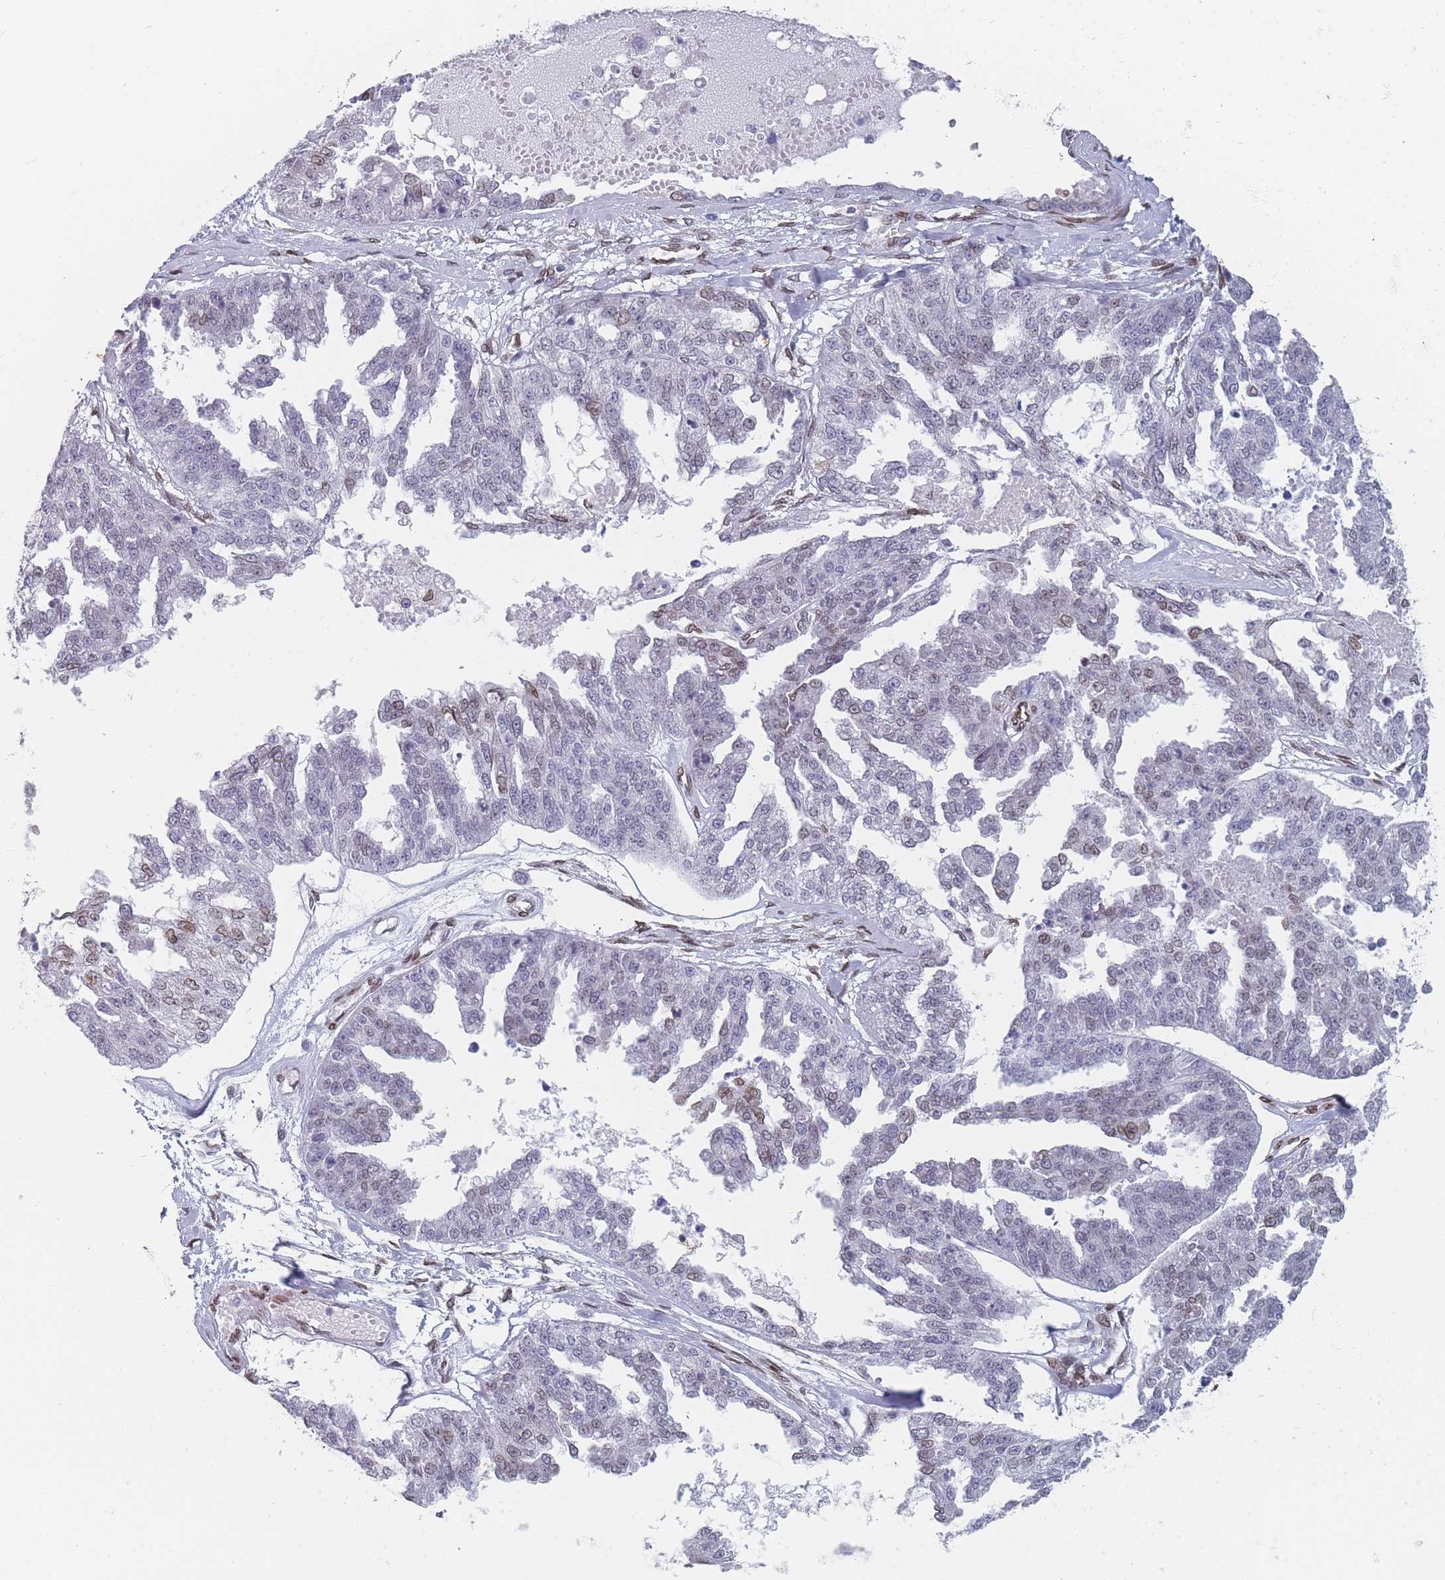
{"staining": {"intensity": "weak", "quantity": "<25%", "location": "cytoplasmic/membranous,nuclear"}, "tissue": "ovarian cancer", "cell_type": "Tumor cells", "image_type": "cancer", "snomed": [{"axis": "morphology", "description": "Cystadenocarcinoma, serous, NOS"}, {"axis": "topography", "description": "Ovary"}], "caption": "There is no significant positivity in tumor cells of ovarian cancer. (DAB (3,3'-diaminobenzidine) IHC, high magnification).", "gene": "ZBTB1", "patient": {"sex": "female", "age": 58}}